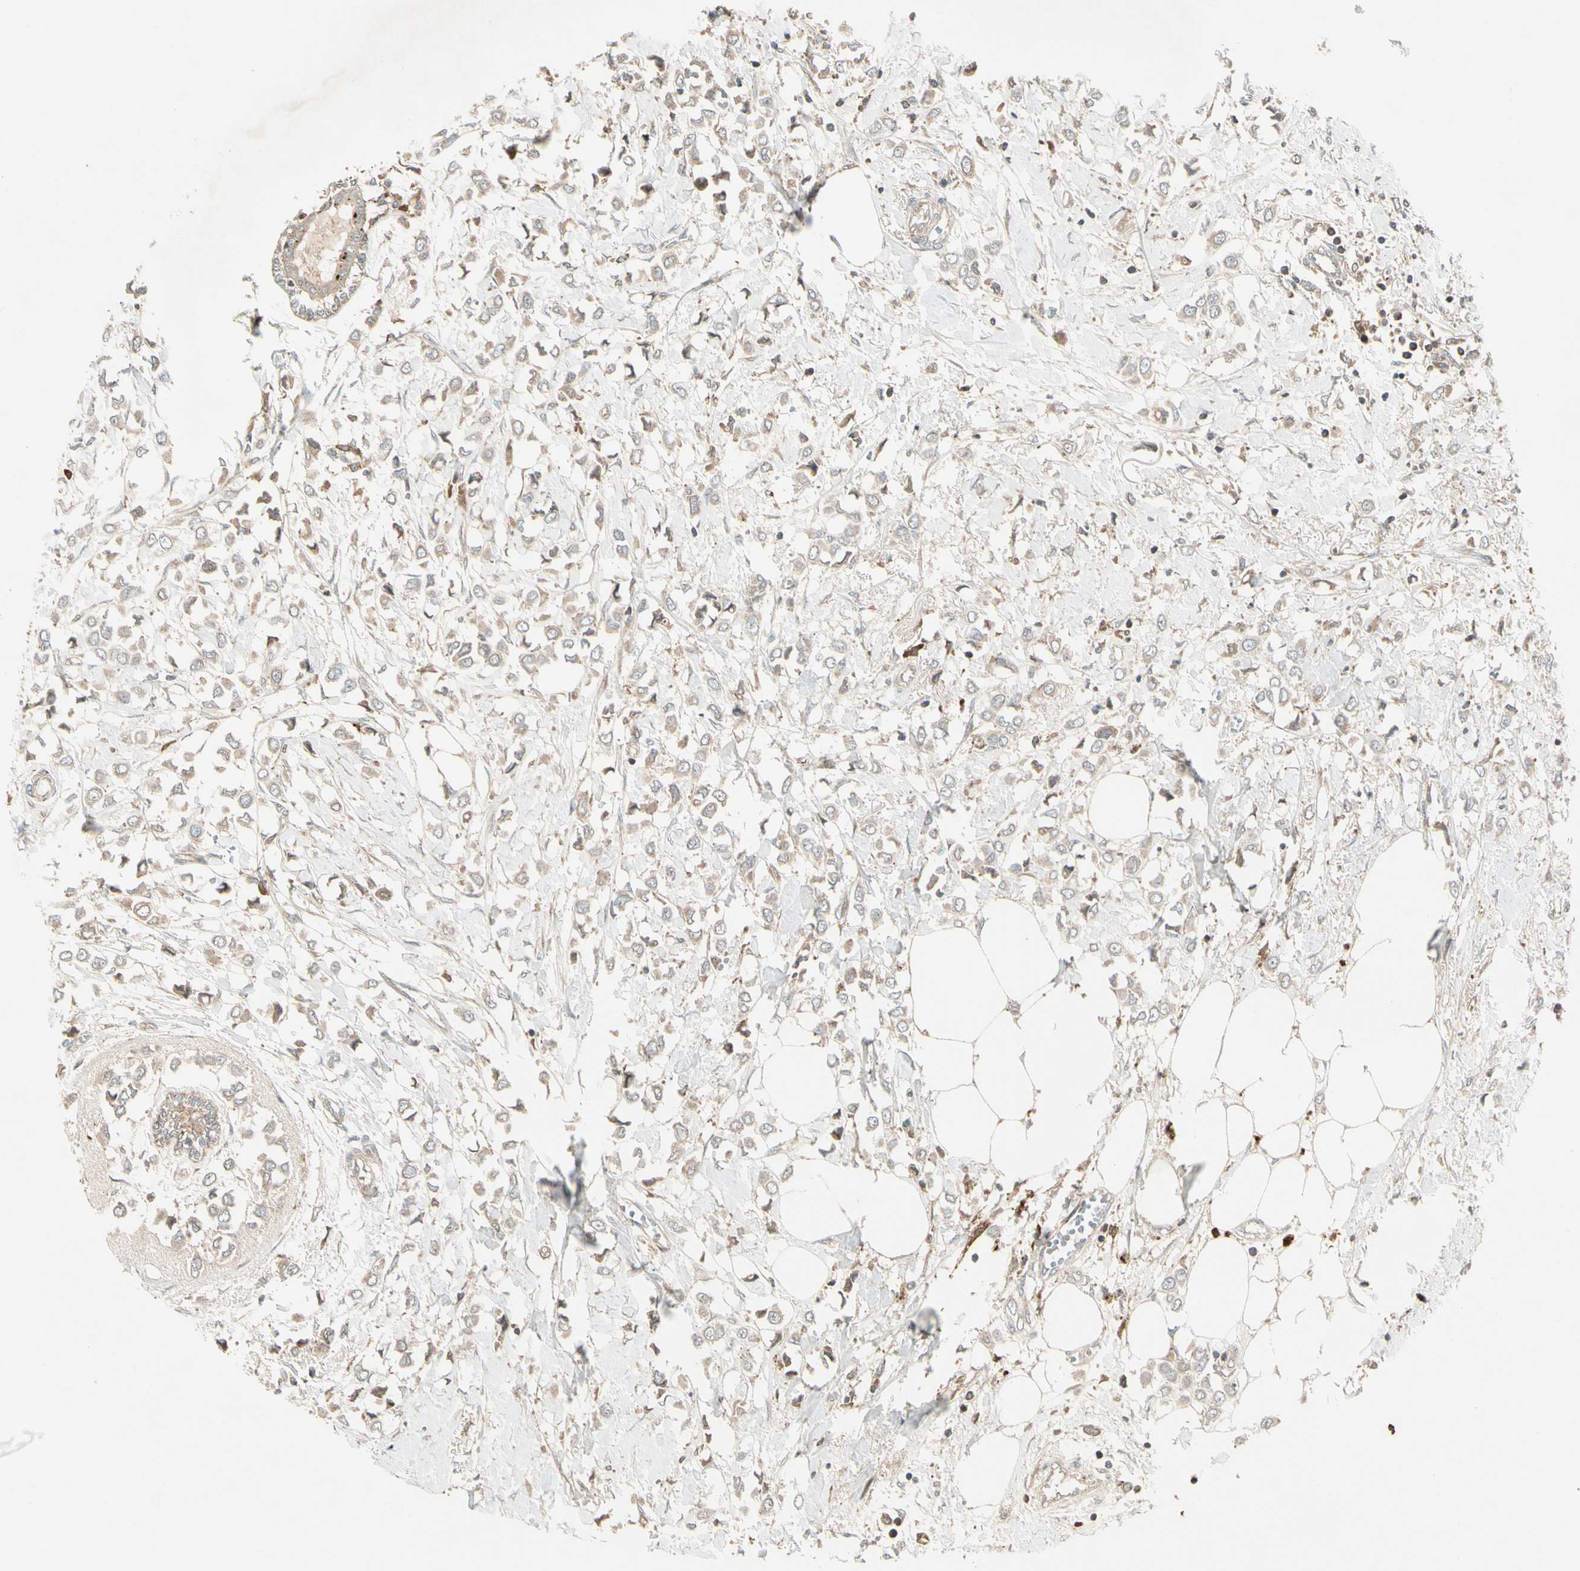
{"staining": {"intensity": "weak", "quantity": ">75%", "location": "cytoplasmic/membranous"}, "tissue": "breast cancer", "cell_type": "Tumor cells", "image_type": "cancer", "snomed": [{"axis": "morphology", "description": "Lobular carcinoma"}, {"axis": "topography", "description": "Breast"}], "caption": "An image showing weak cytoplasmic/membranous positivity in about >75% of tumor cells in breast lobular carcinoma, as visualized by brown immunohistochemical staining.", "gene": "ACVR1C", "patient": {"sex": "female", "age": 51}}